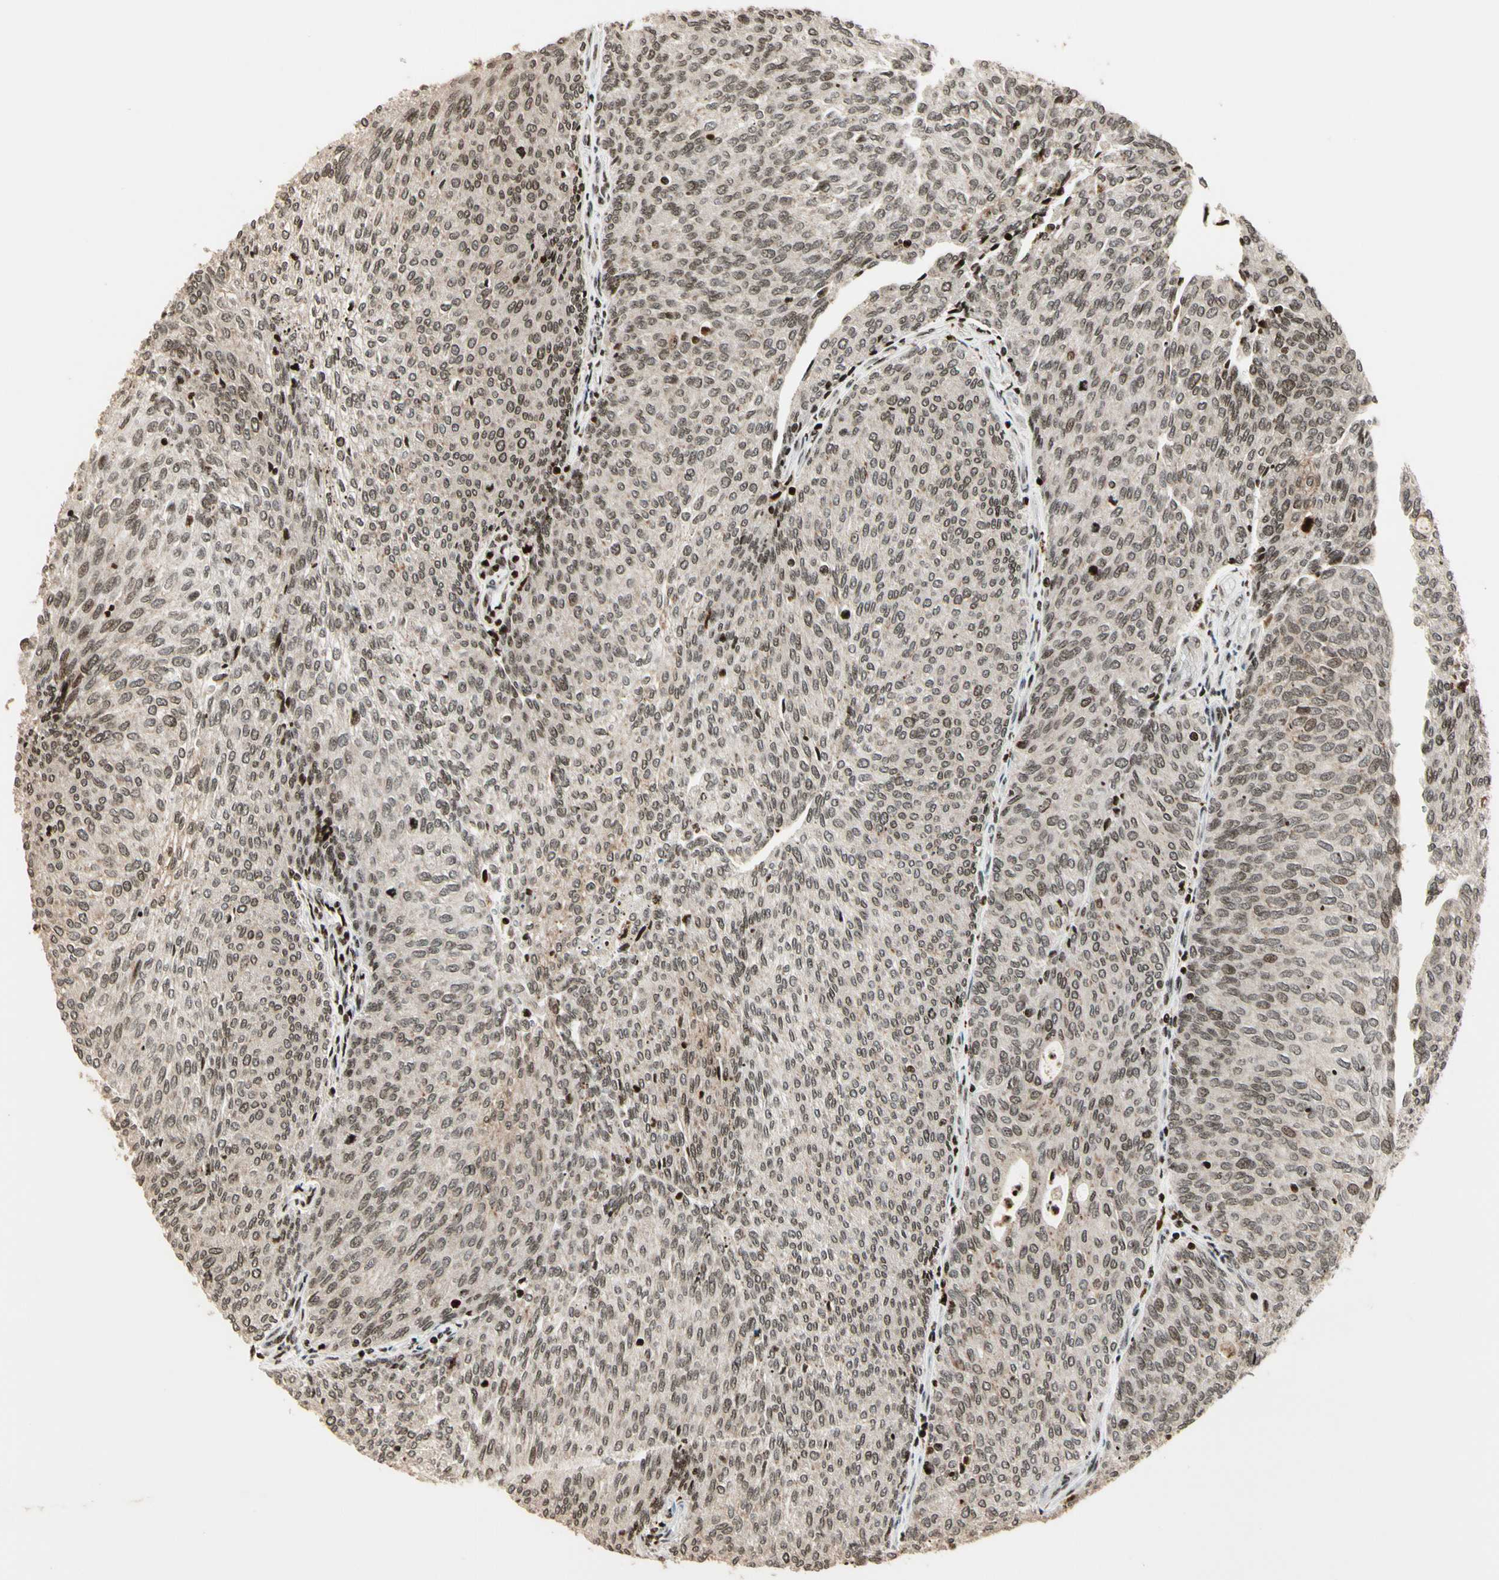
{"staining": {"intensity": "weak", "quantity": ">75%", "location": "nuclear"}, "tissue": "urothelial cancer", "cell_type": "Tumor cells", "image_type": "cancer", "snomed": [{"axis": "morphology", "description": "Urothelial carcinoma, Low grade"}, {"axis": "topography", "description": "Urinary bladder"}], "caption": "Protein analysis of urothelial cancer tissue demonstrates weak nuclear positivity in about >75% of tumor cells. The staining was performed using DAB (3,3'-diaminobenzidine), with brown indicating positive protein expression. Nuclei are stained blue with hematoxylin.", "gene": "TSHZ3", "patient": {"sex": "female", "age": 79}}